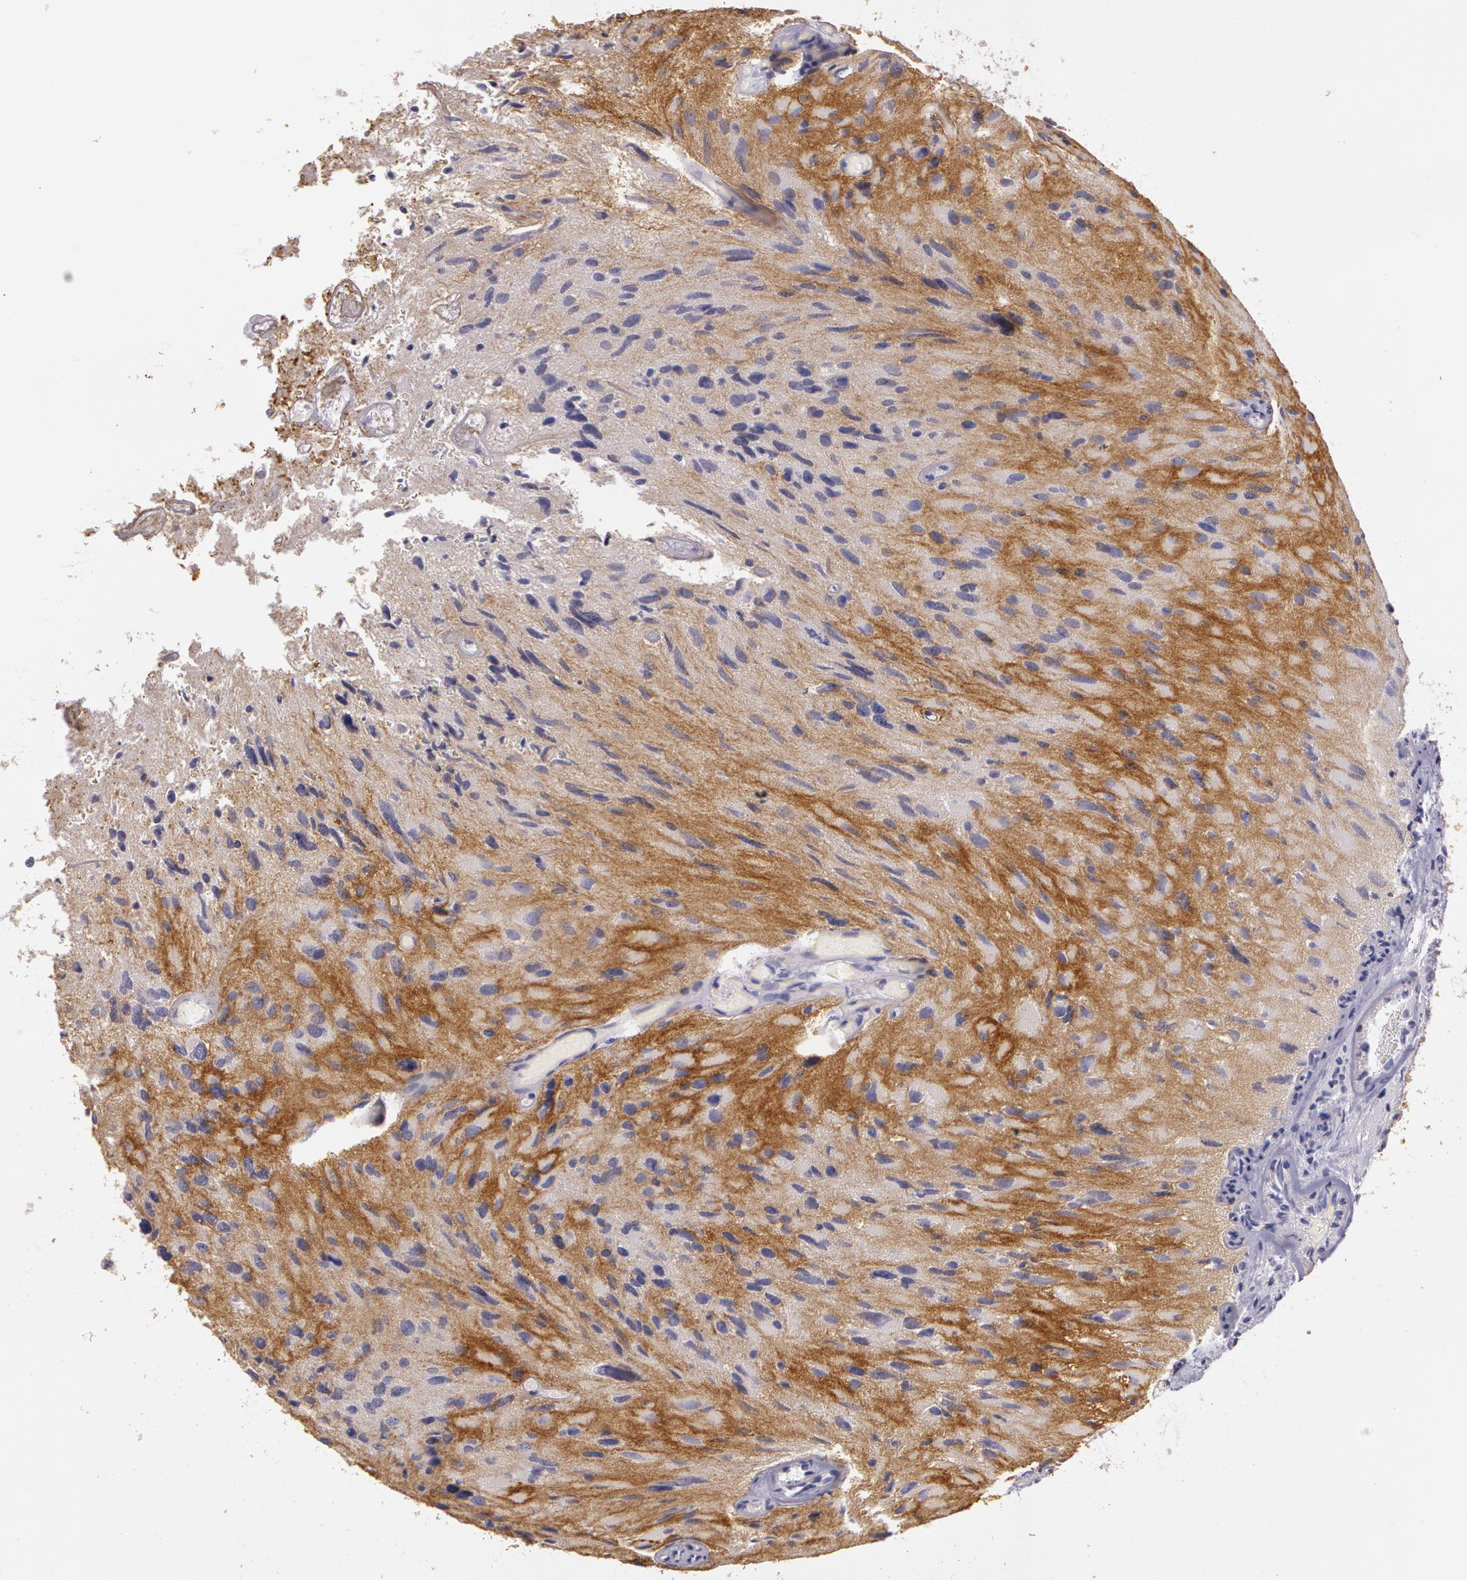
{"staining": {"intensity": "negative", "quantity": "none", "location": "none"}, "tissue": "glioma", "cell_type": "Tumor cells", "image_type": "cancer", "snomed": [{"axis": "morphology", "description": "Glioma, malignant, High grade"}, {"axis": "topography", "description": "Brain"}], "caption": "The immunohistochemistry (IHC) image has no significant staining in tumor cells of glioma tissue.", "gene": "G2E3", "patient": {"sex": "male", "age": 69}}